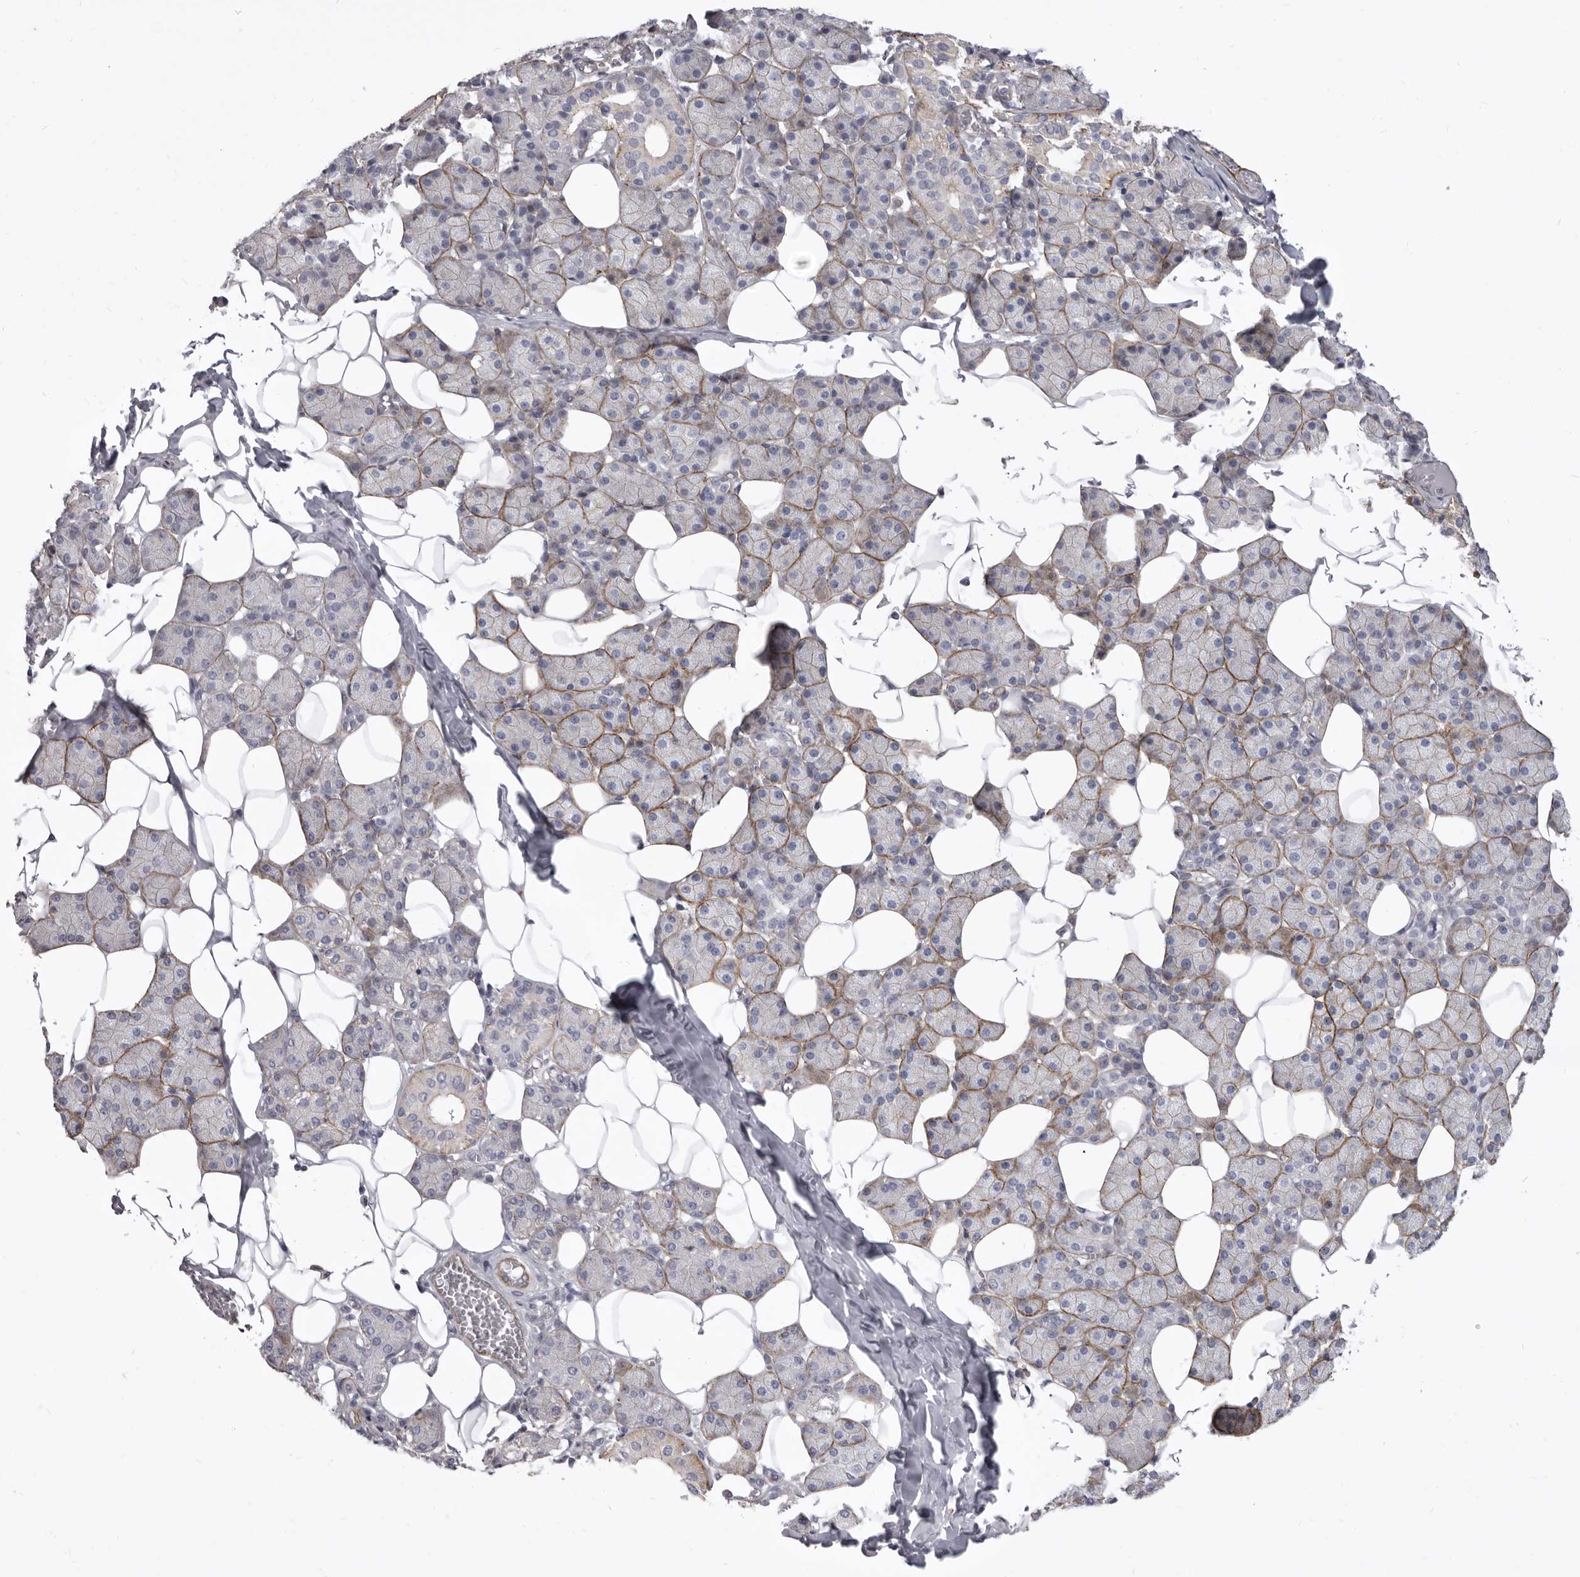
{"staining": {"intensity": "negative", "quantity": "none", "location": "none"}, "tissue": "salivary gland", "cell_type": "Glandular cells", "image_type": "normal", "snomed": [{"axis": "morphology", "description": "Normal tissue, NOS"}, {"axis": "topography", "description": "Salivary gland"}], "caption": "This photomicrograph is of unremarkable salivary gland stained with IHC to label a protein in brown with the nuclei are counter-stained blue. There is no staining in glandular cells.", "gene": "P2RX6", "patient": {"sex": "female", "age": 33}}